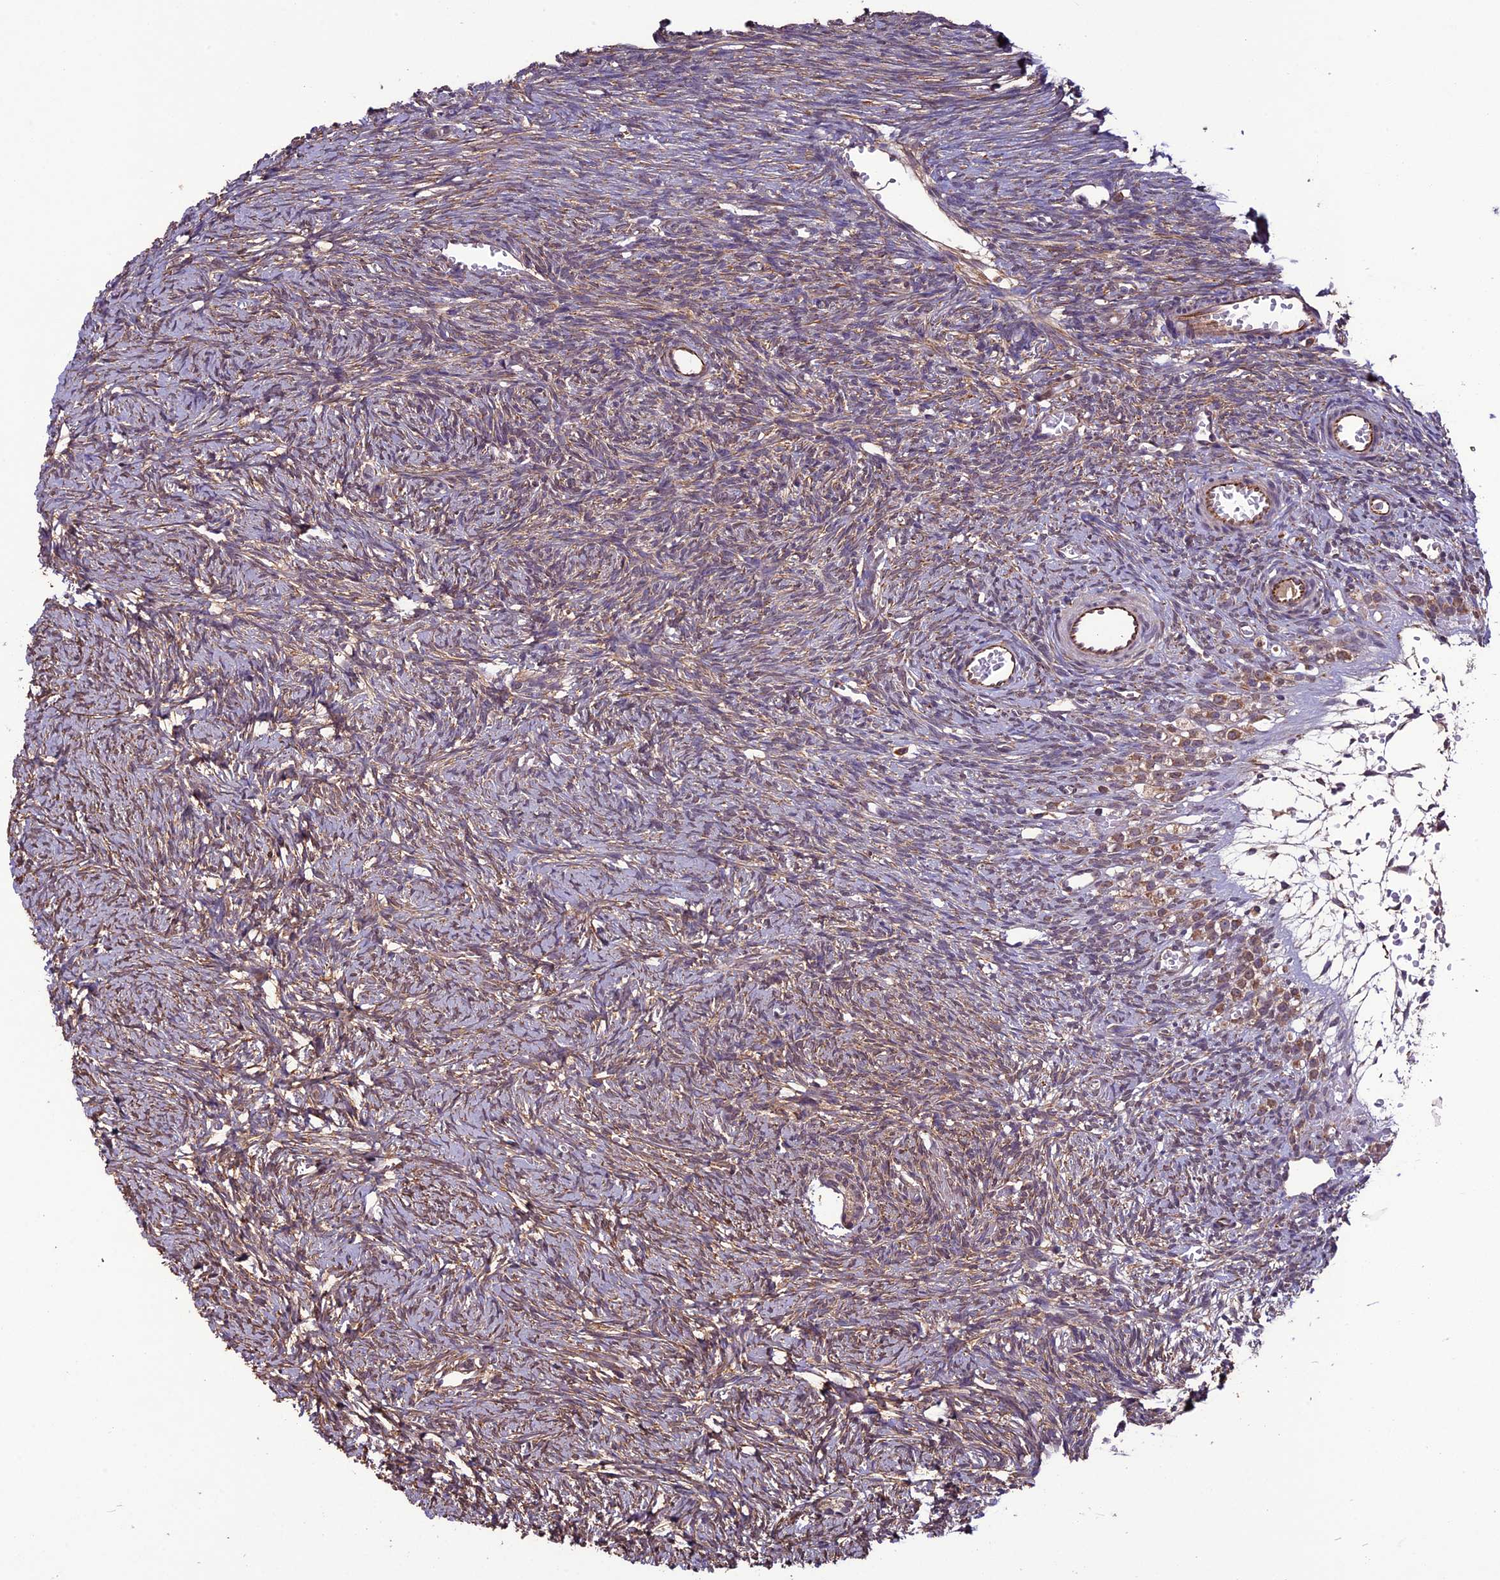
{"staining": {"intensity": "weak", "quantity": "25%-75%", "location": "cytoplasmic/membranous"}, "tissue": "ovary", "cell_type": "Ovarian stroma cells", "image_type": "normal", "snomed": [{"axis": "morphology", "description": "Normal tissue, NOS"}, {"axis": "topography", "description": "Ovary"}], "caption": "The photomicrograph shows staining of unremarkable ovary, revealing weak cytoplasmic/membranous protein staining (brown color) within ovarian stroma cells. (DAB (3,3'-diaminobenzidine) IHC with brightfield microscopy, high magnification).", "gene": "C3orf70", "patient": {"sex": "female", "age": 39}}